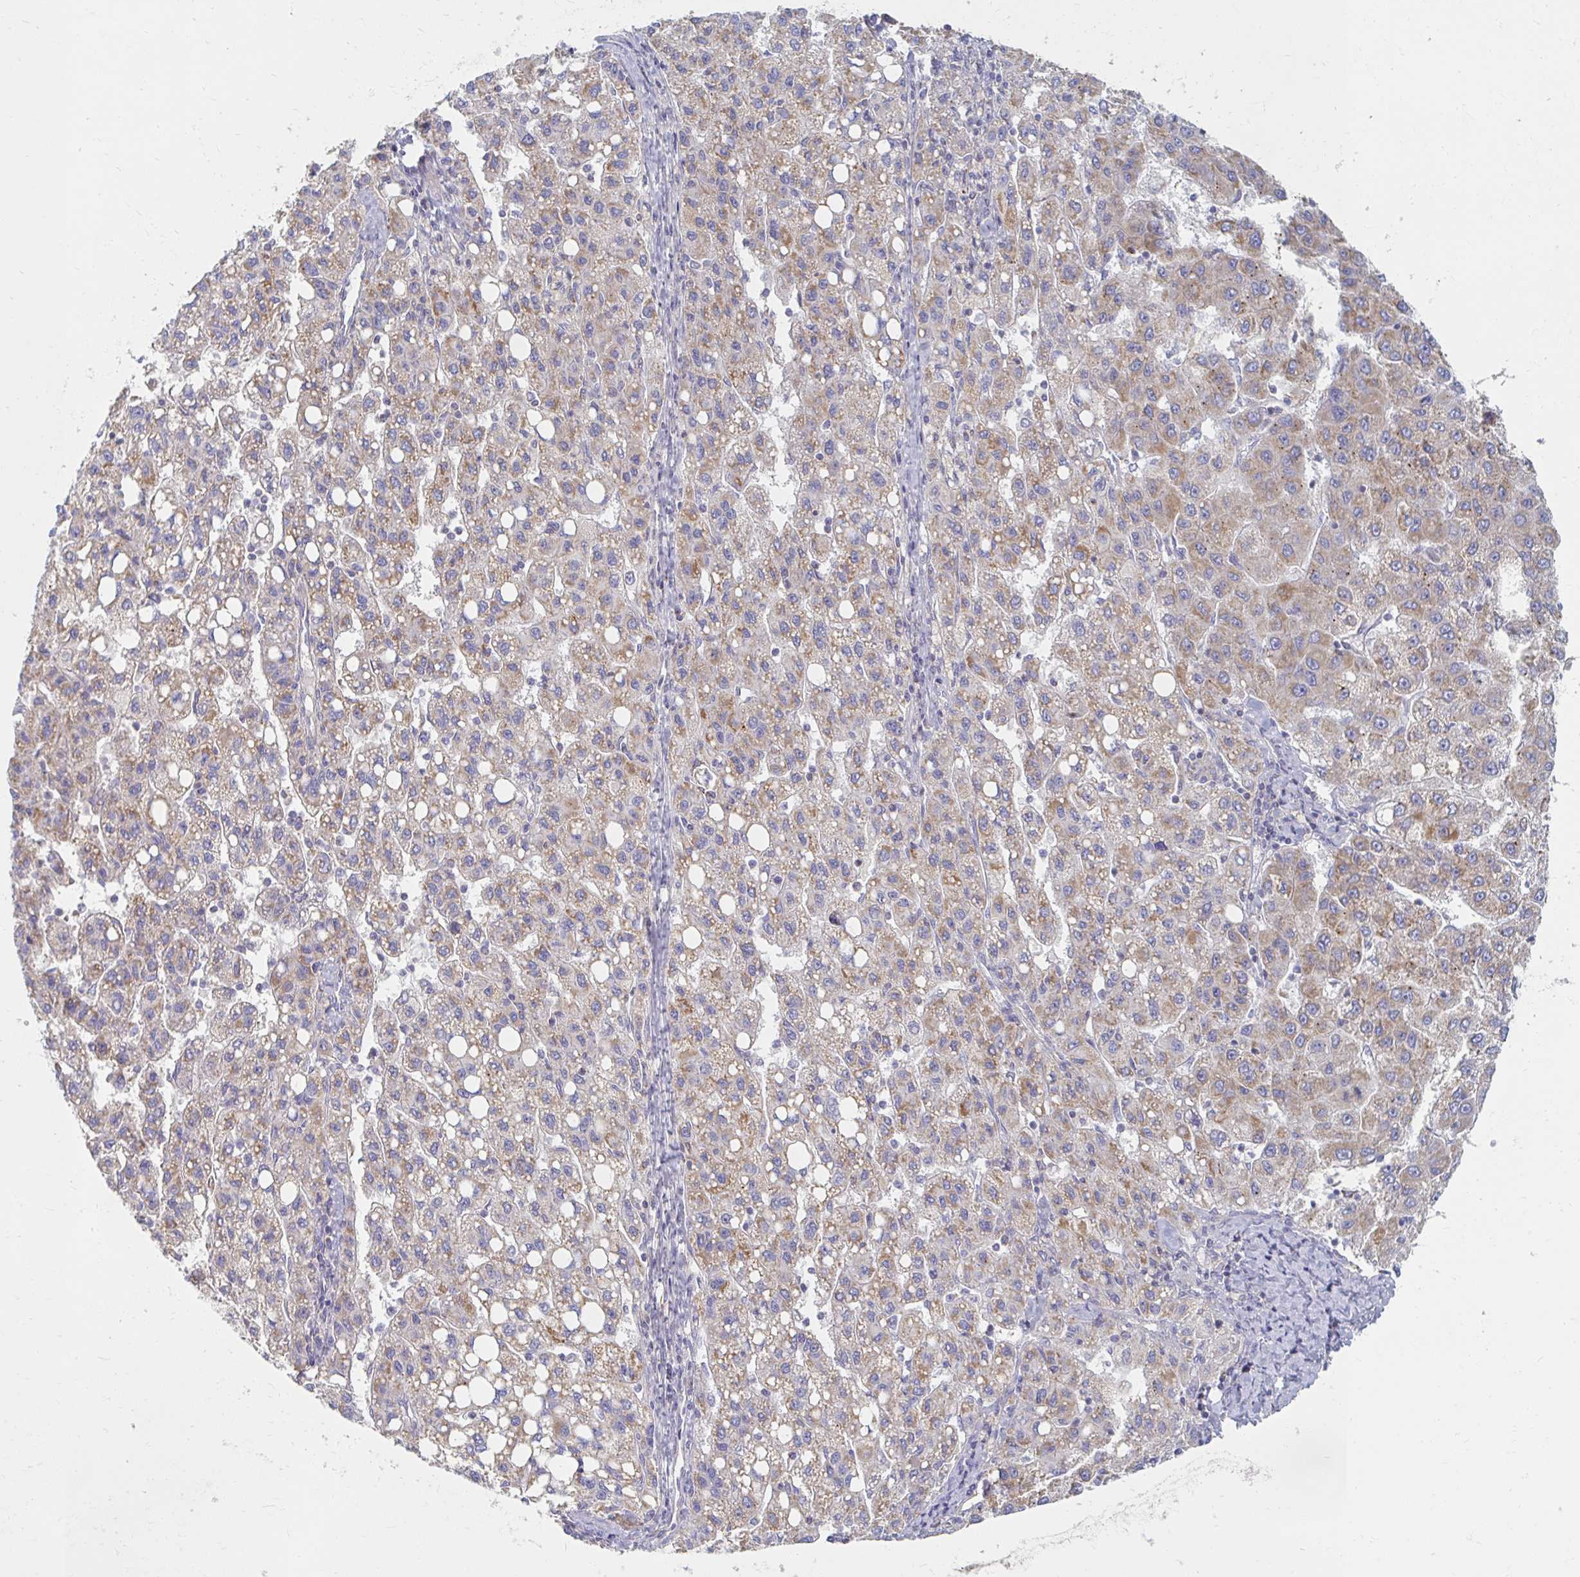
{"staining": {"intensity": "moderate", "quantity": "25%-75%", "location": "cytoplasmic/membranous"}, "tissue": "liver cancer", "cell_type": "Tumor cells", "image_type": "cancer", "snomed": [{"axis": "morphology", "description": "Carcinoma, Hepatocellular, NOS"}, {"axis": "topography", "description": "Liver"}], "caption": "There is medium levels of moderate cytoplasmic/membranous expression in tumor cells of liver cancer, as demonstrated by immunohistochemical staining (brown color).", "gene": "MAVS", "patient": {"sex": "female", "age": 82}}